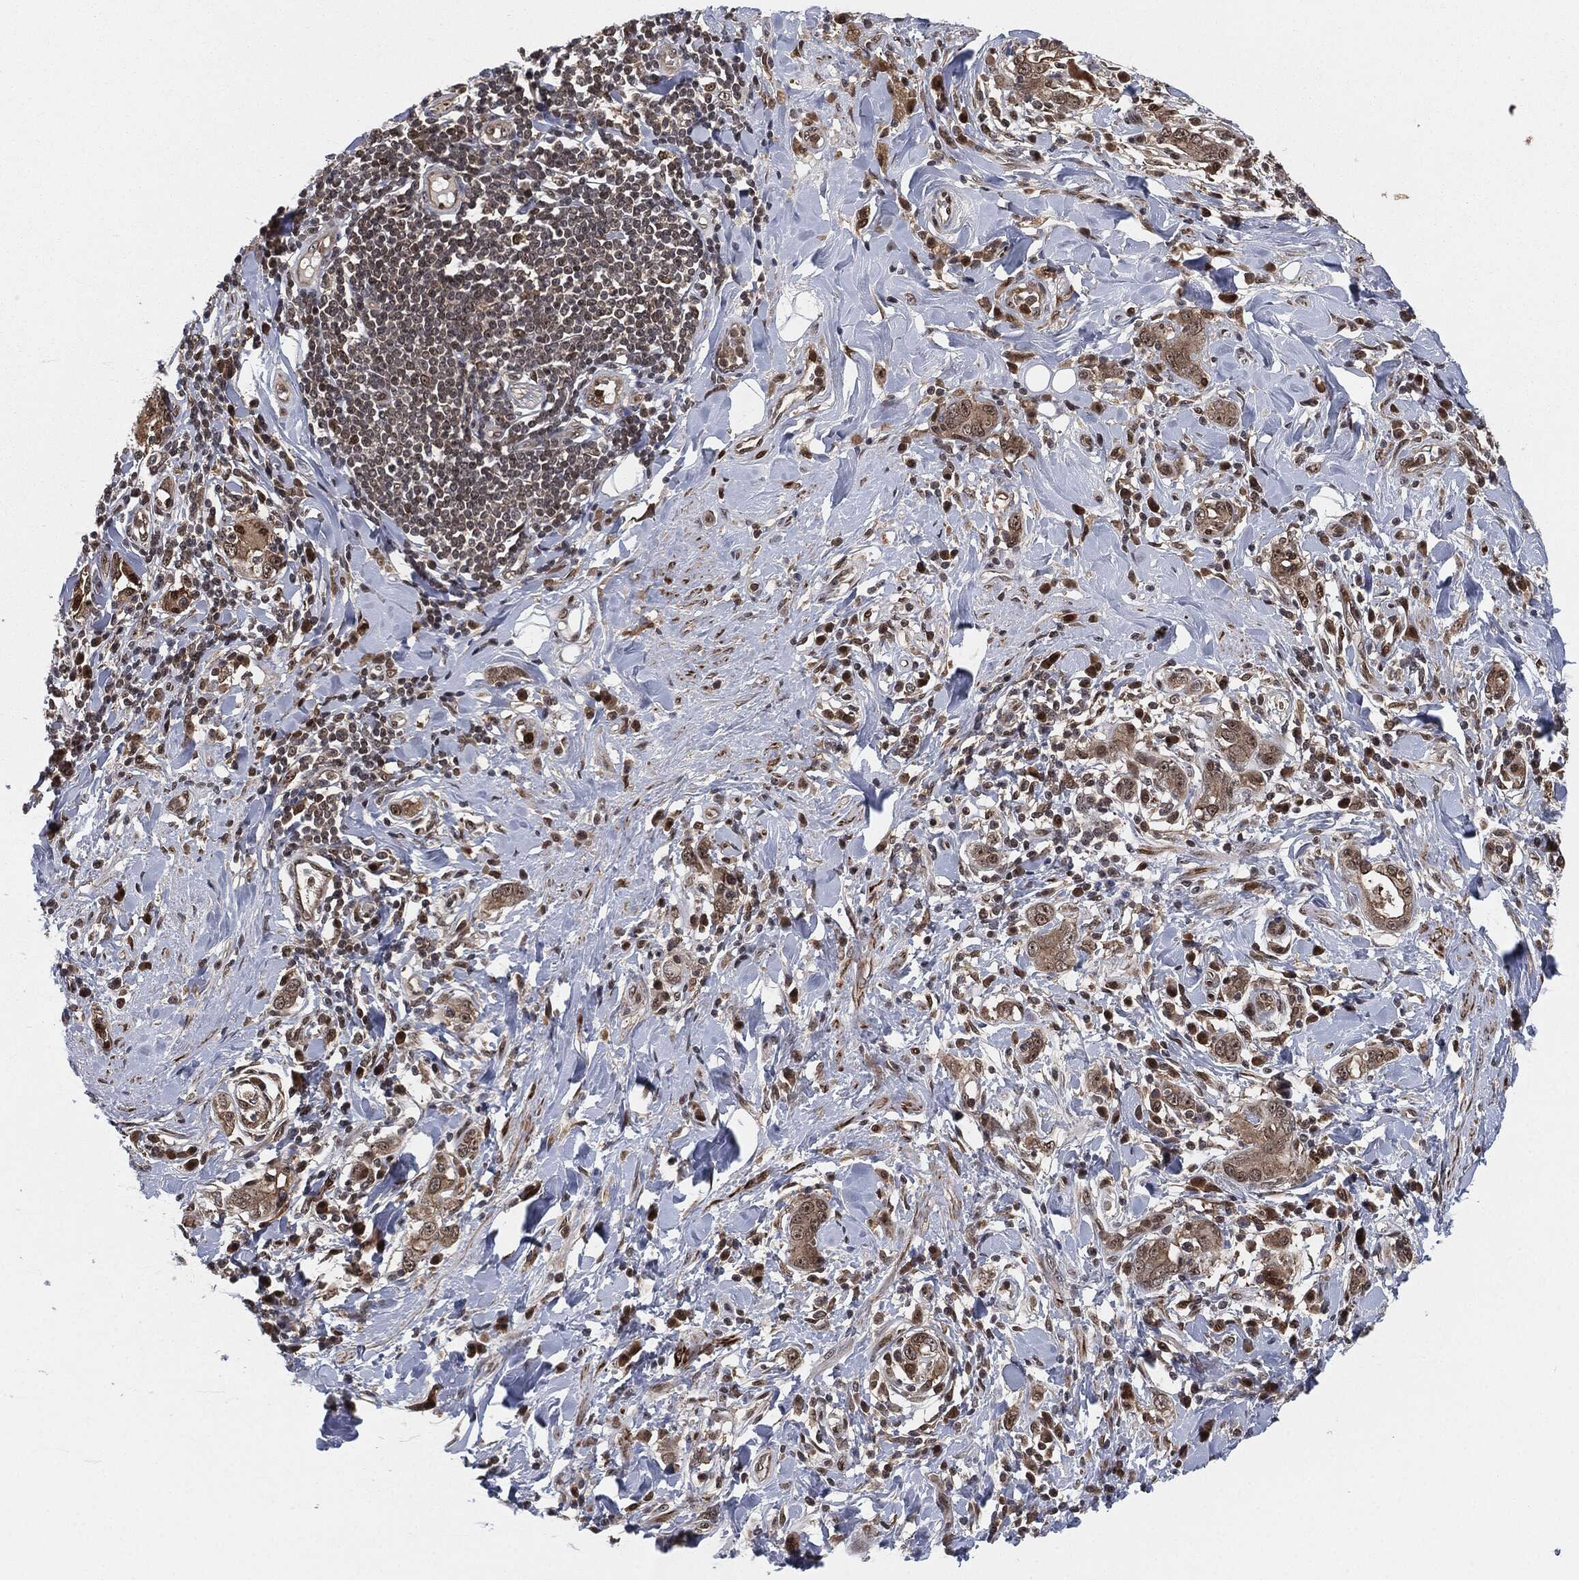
{"staining": {"intensity": "weak", "quantity": "25%-75%", "location": "cytoplasmic/membranous"}, "tissue": "stomach cancer", "cell_type": "Tumor cells", "image_type": "cancer", "snomed": [{"axis": "morphology", "description": "Adenocarcinoma, NOS"}, {"axis": "topography", "description": "Stomach"}], "caption": "Stomach adenocarcinoma was stained to show a protein in brown. There is low levels of weak cytoplasmic/membranous expression in about 25%-75% of tumor cells. (Brightfield microscopy of DAB IHC at high magnification).", "gene": "CAPRIN2", "patient": {"sex": "male", "age": 79}}